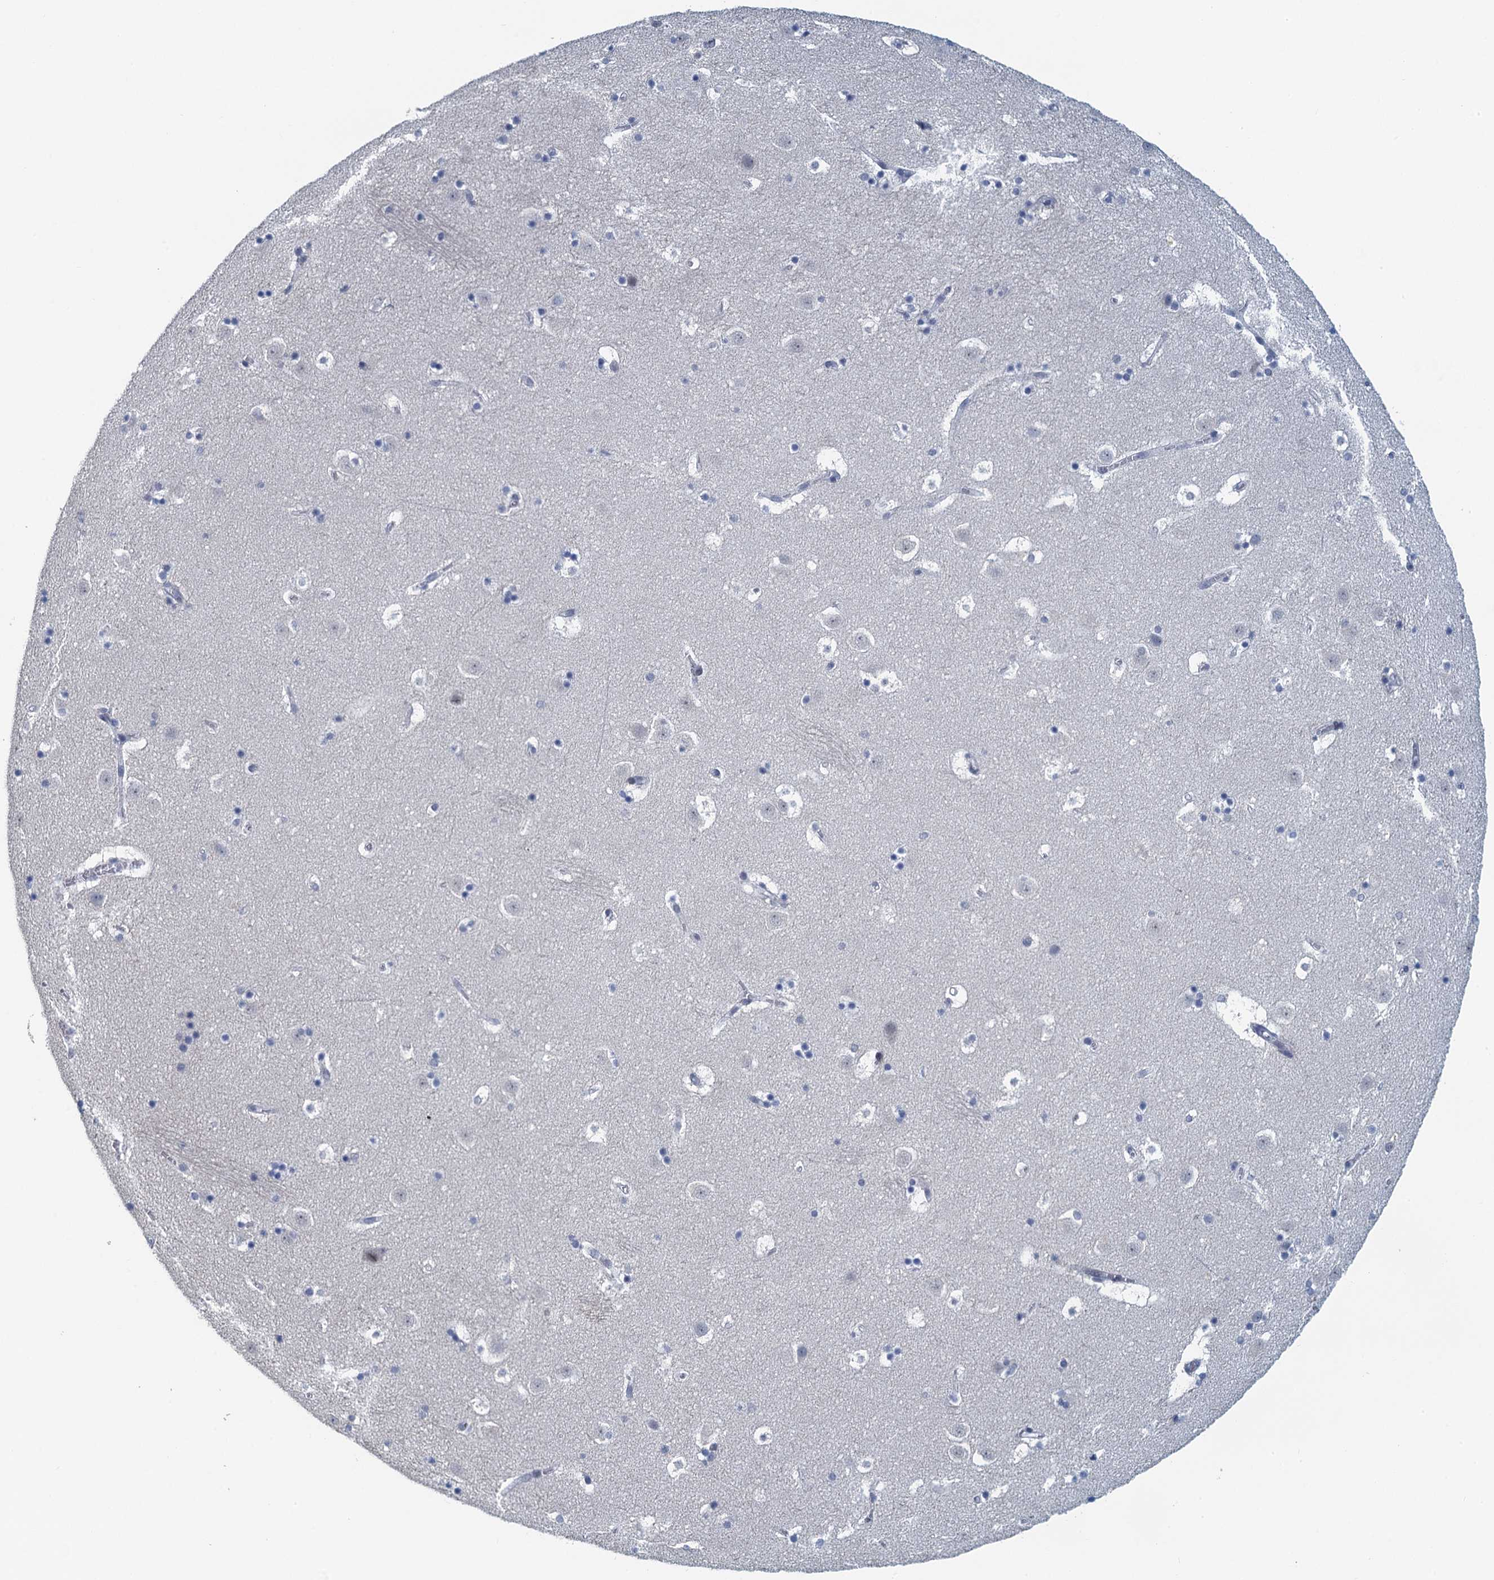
{"staining": {"intensity": "negative", "quantity": "none", "location": "none"}, "tissue": "caudate", "cell_type": "Glial cells", "image_type": "normal", "snomed": [{"axis": "morphology", "description": "Normal tissue, NOS"}, {"axis": "topography", "description": "Lateral ventricle wall"}], "caption": "IHC of normal caudate shows no staining in glial cells. The staining was performed using DAB to visualize the protein expression in brown, while the nuclei were stained in blue with hematoxylin (Magnification: 20x).", "gene": "TTLL9", "patient": {"sex": "male", "age": 45}}